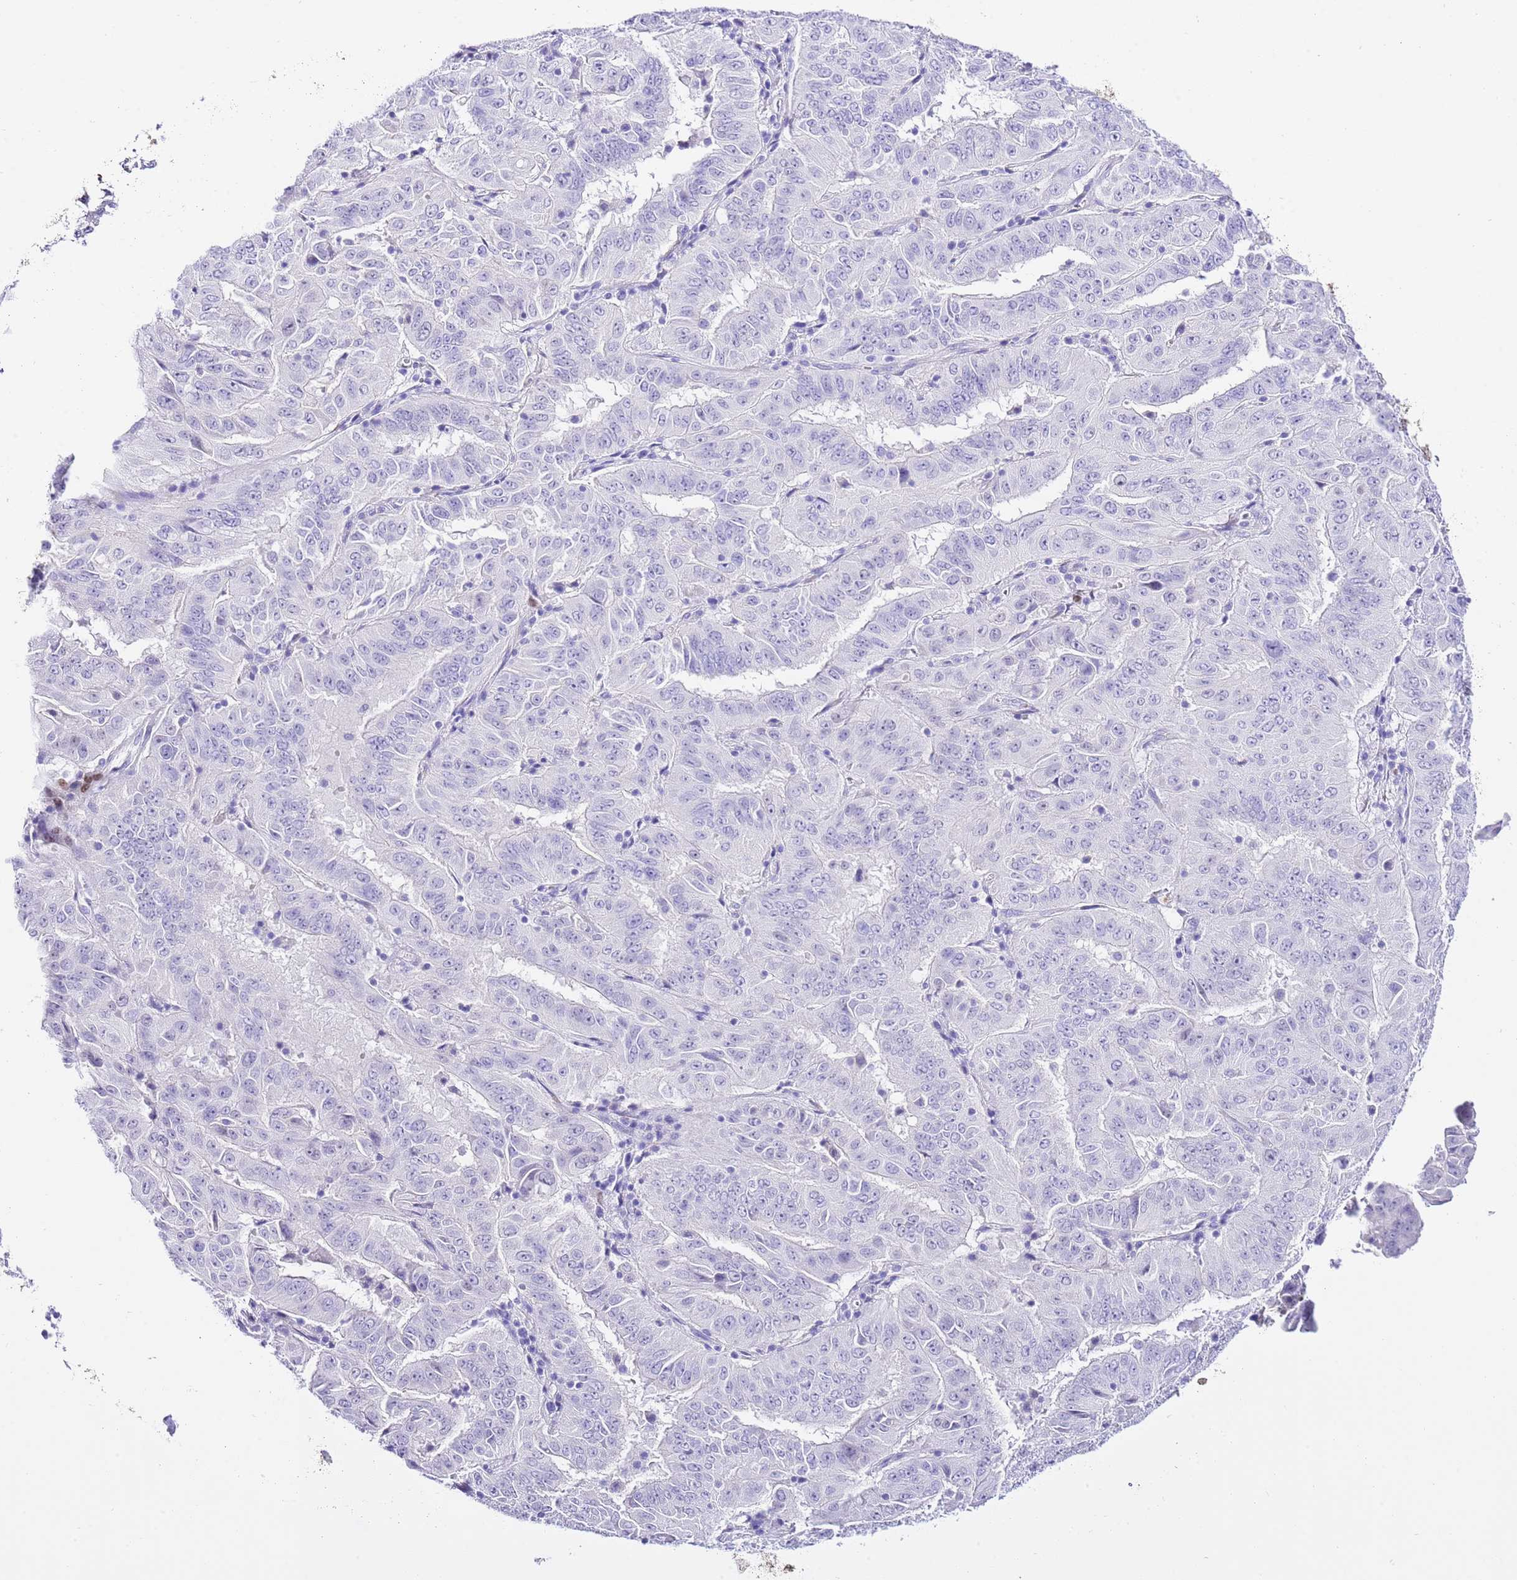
{"staining": {"intensity": "negative", "quantity": "none", "location": "none"}, "tissue": "pancreatic cancer", "cell_type": "Tumor cells", "image_type": "cancer", "snomed": [{"axis": "morphology", "description": "Adenocarcinoma, NOS"}, {"axis": "topography", "description": "Pancreas"}], "caption": "DAB (3,3'-diaminobenzidine) immunohistochemical staining of human pancreatic cancer exhibits no significant staining in tumor cells.", "gene": "BHLHA15", "patient": {"sex": "male", "age": 63}}